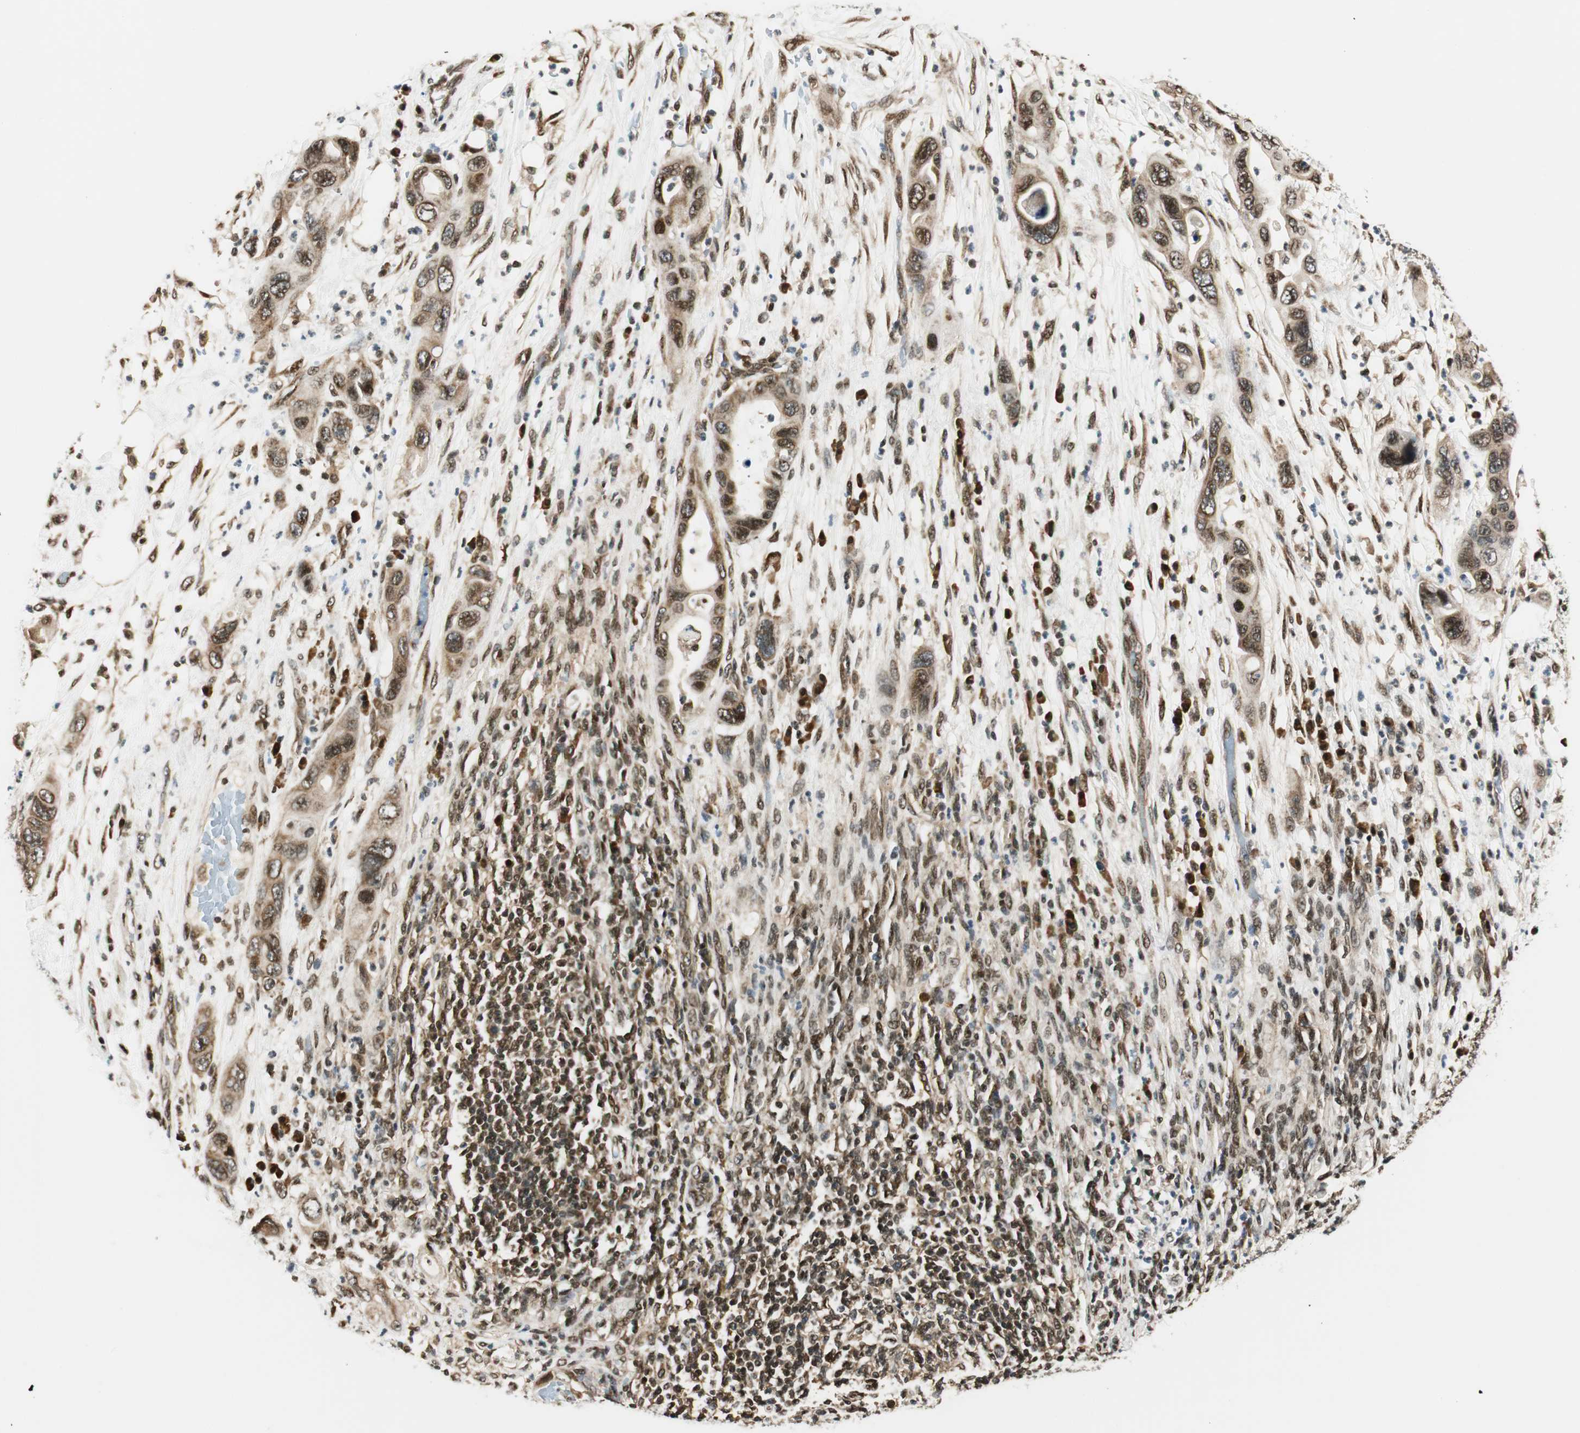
{"staining": {"intensity": "moderate", "quantity": ">75%", "location": "cytoplasmic/membranous,nuclear"}, "tissue": "pancreatic cancer", "cell_type": "Tumor cells", "image_type": "cancer", "snomed": [{"axis": "morphology", "description": "Adenocarcinoma, NOS"}, {"axis": "topography", "description": "Pancreas"}], "caption": "Immunohistochemistry (IHC) (DAB) staining of human adenocarcinoma (pancreatic) demonstrates moderate cytoplasmic/membranous and nuclear protein expression in about >75% of tumor cells.", "gene": "RING1", "patient": {"sex": "female", "age": 71}}